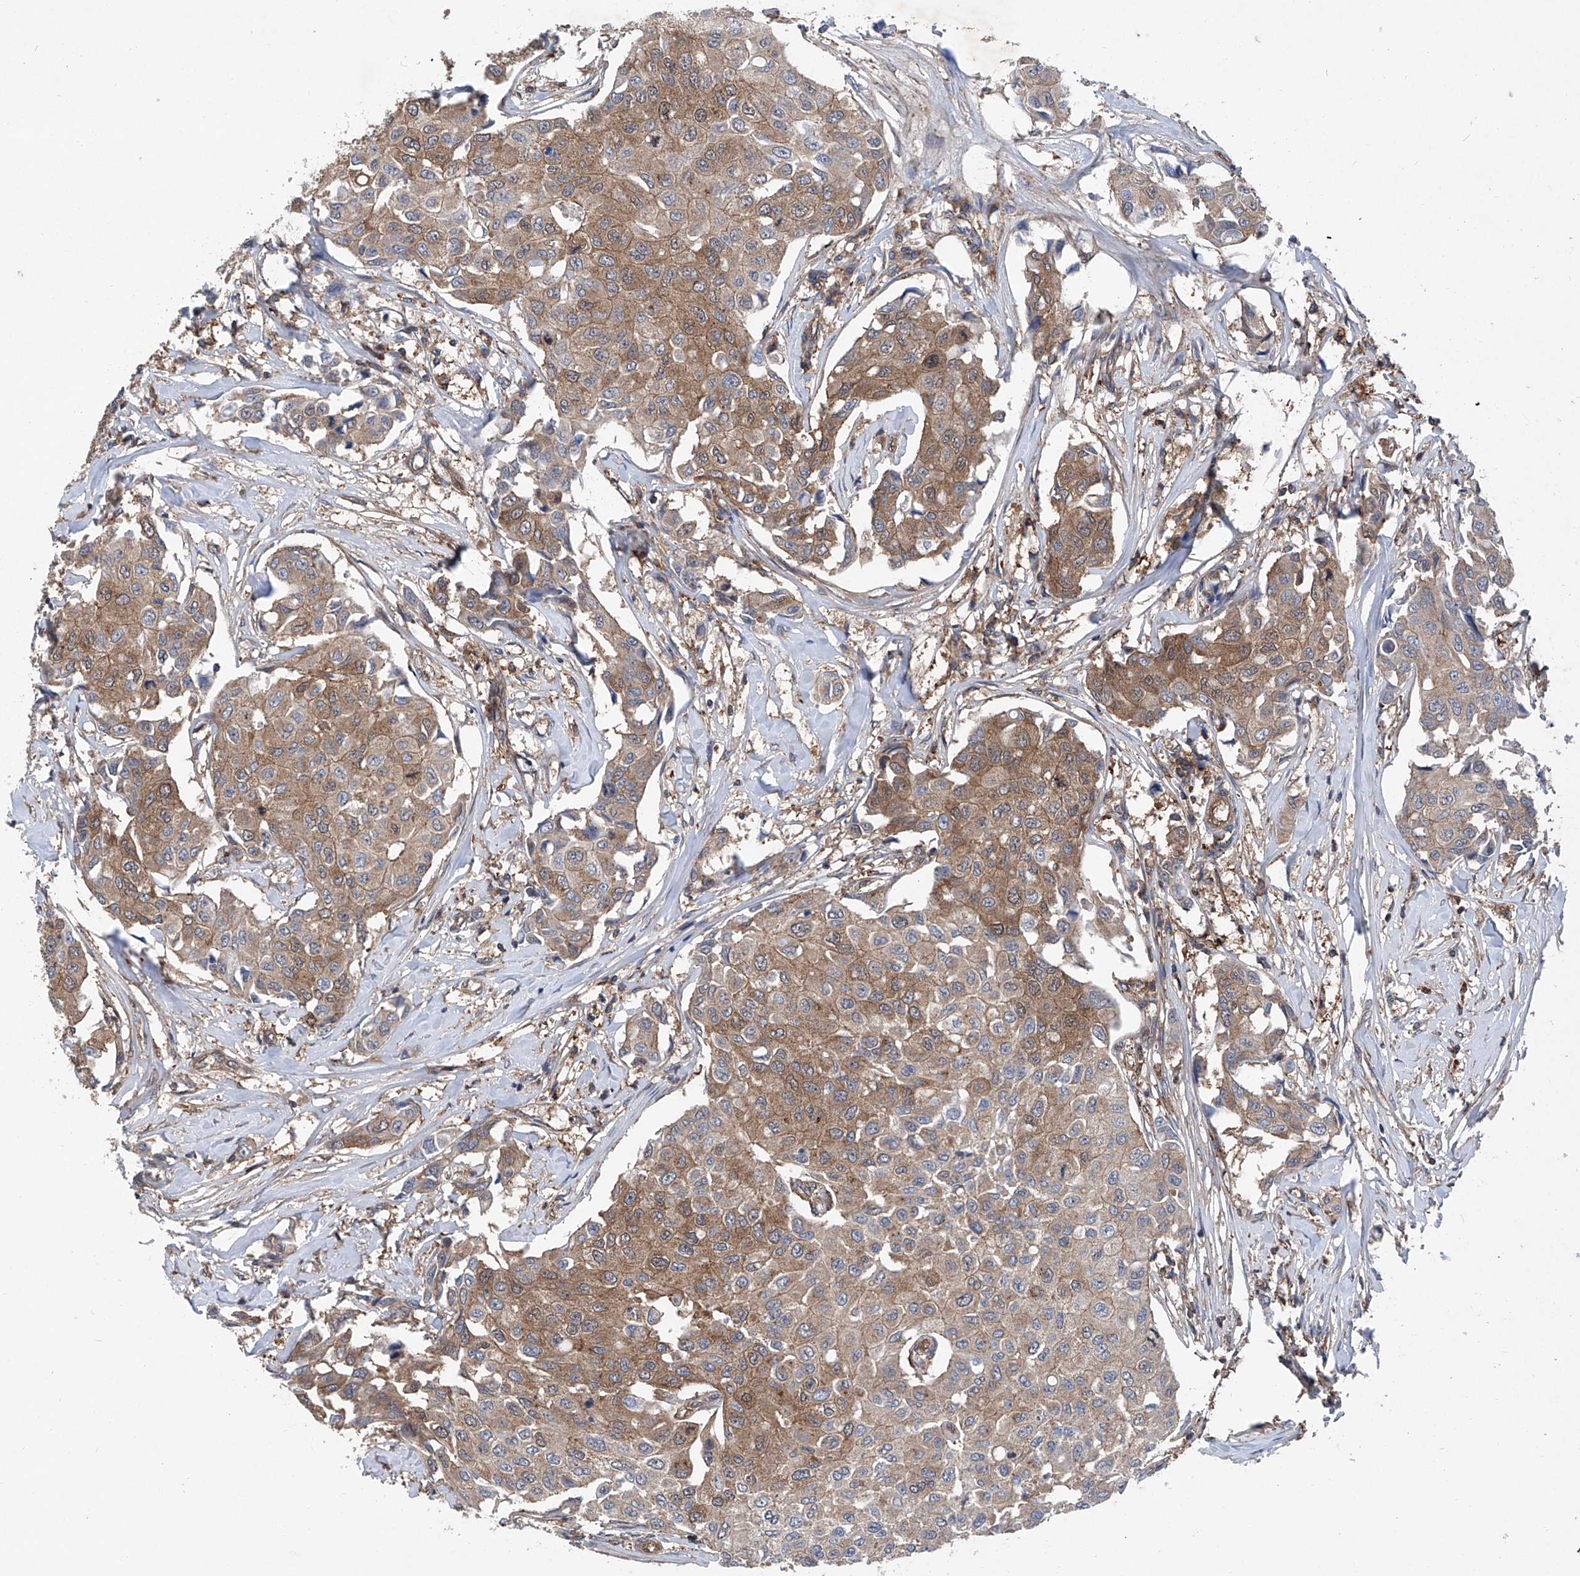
{"staining": {"intensity": "moderate", "quantity": ">75%", "location": "cytoplasmic/membranous"}, "tissue": "breast cancer", "cell_type": "Tumor cells", "image_type": "cancer", "snomed": [{"axis": "morphology", "description": "Duct carcinoma"}, {"axis": "topography", "description": "Breast"}], "caption": "IHC (DAB (3,3'-diaminobenzidine)) staining of human breast cancer exhibits moderate cytoplasmic/membranous protein positivity in about >75% of tumor cells. (DAB = brown stain, brightfield microscopy at high magnification).", "gene": "SMAP1", "patient": {"sex": "female", "age": 80}}